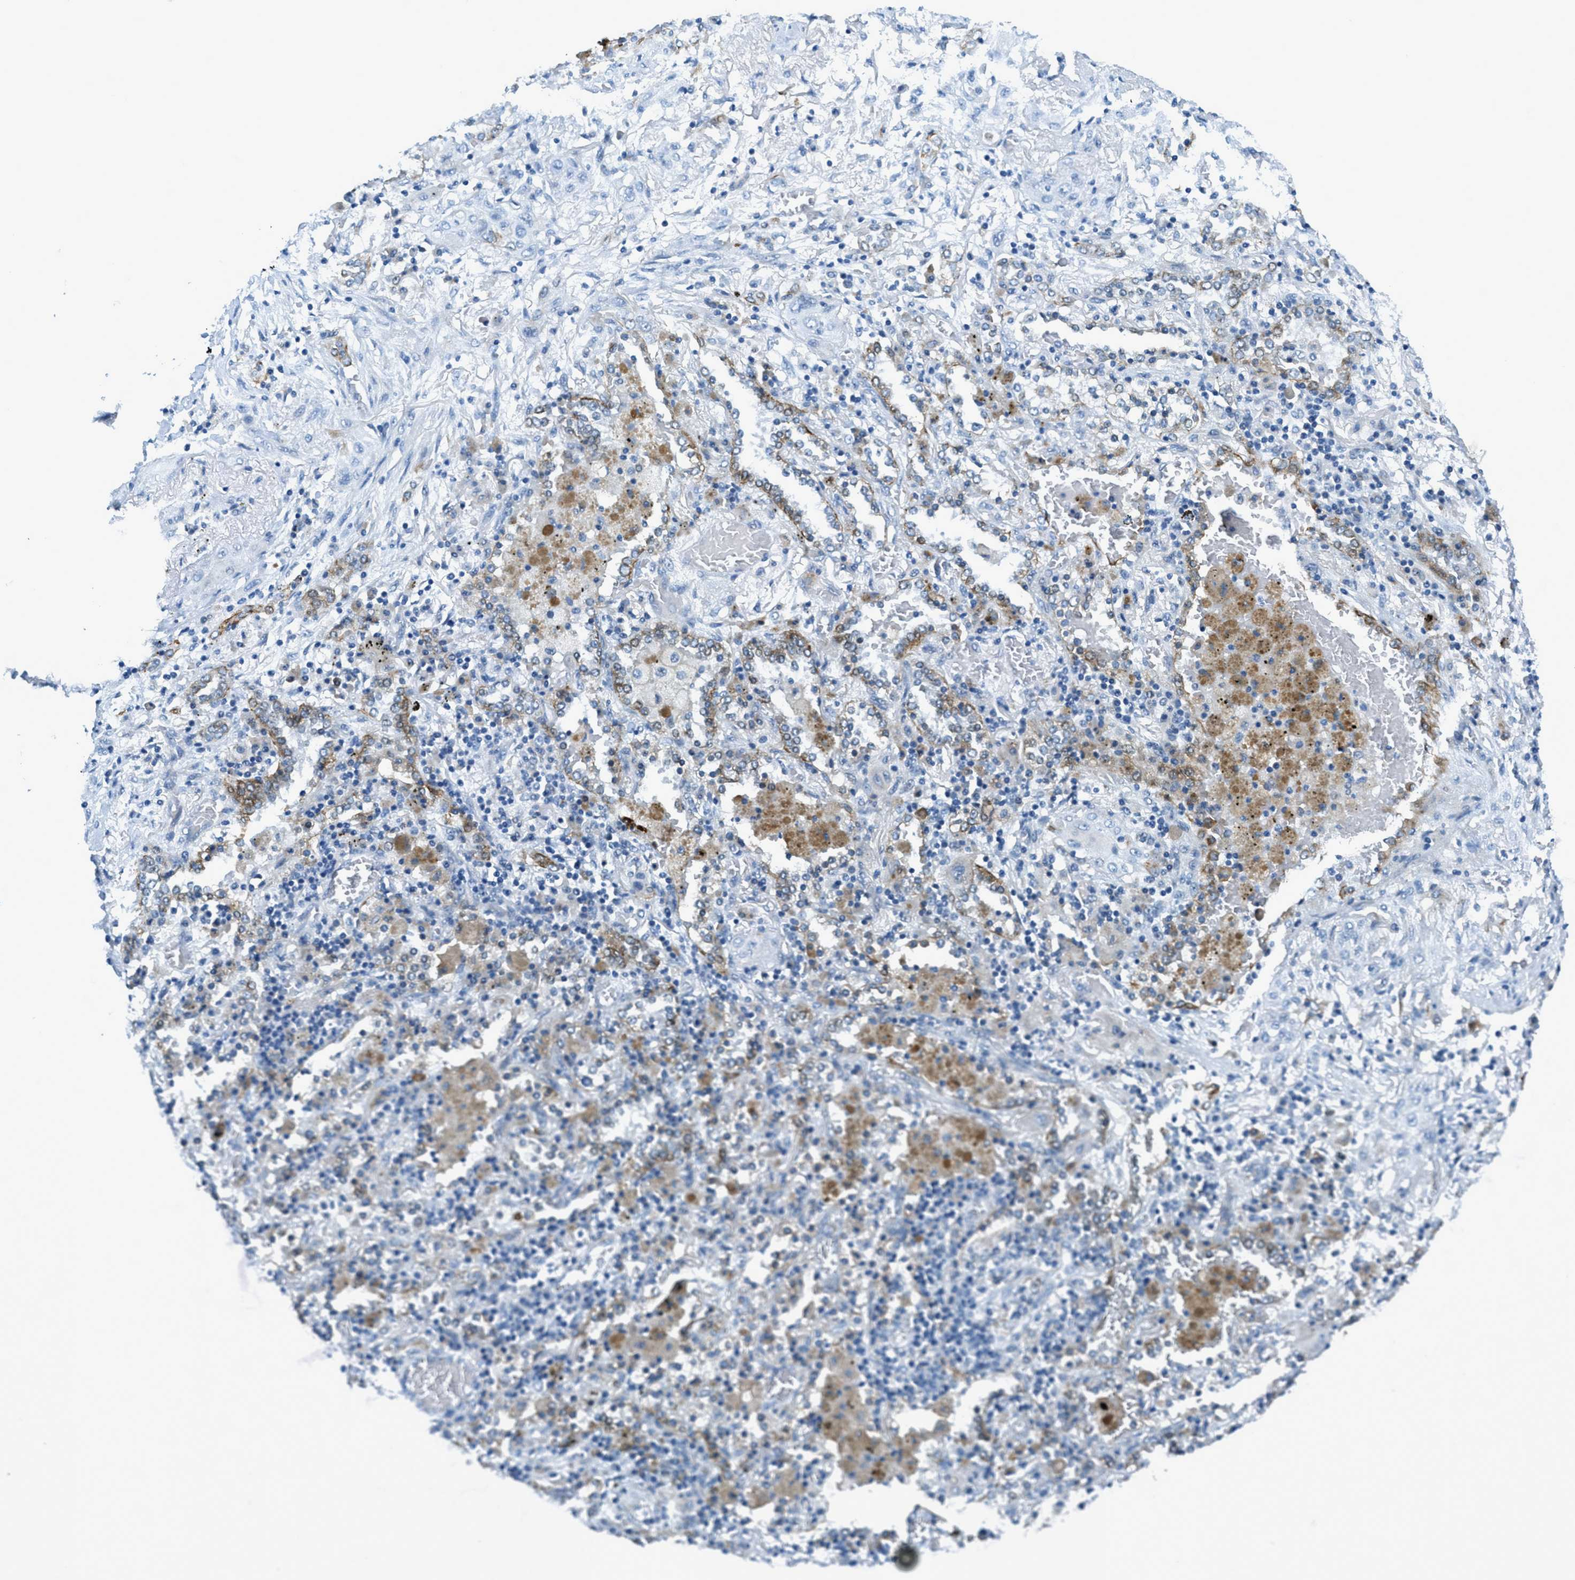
{"staining": {"intensity": "moderate", "quantity": "<25%", "location": "cytoplasmic/membranous"}, "tissue": "lung cancer", "cell_type": "Tumor cells", "image_type": "cancer", "snomed": [{"axis": "morphology", "description": "Squamous cell carcinoma, NOS"}, {"axis": "topography", "description": "Lung"}], "caption": "Approximately <25% of tumor cells in human lung cancer (squamous cell carcinoma) demonstrate moderate cytoplasmic/membranous protein expression as visualized by brown immunohistochemical staining.", "gene": "KLHL8", "patient": {"sex": "female", "age": 47}}